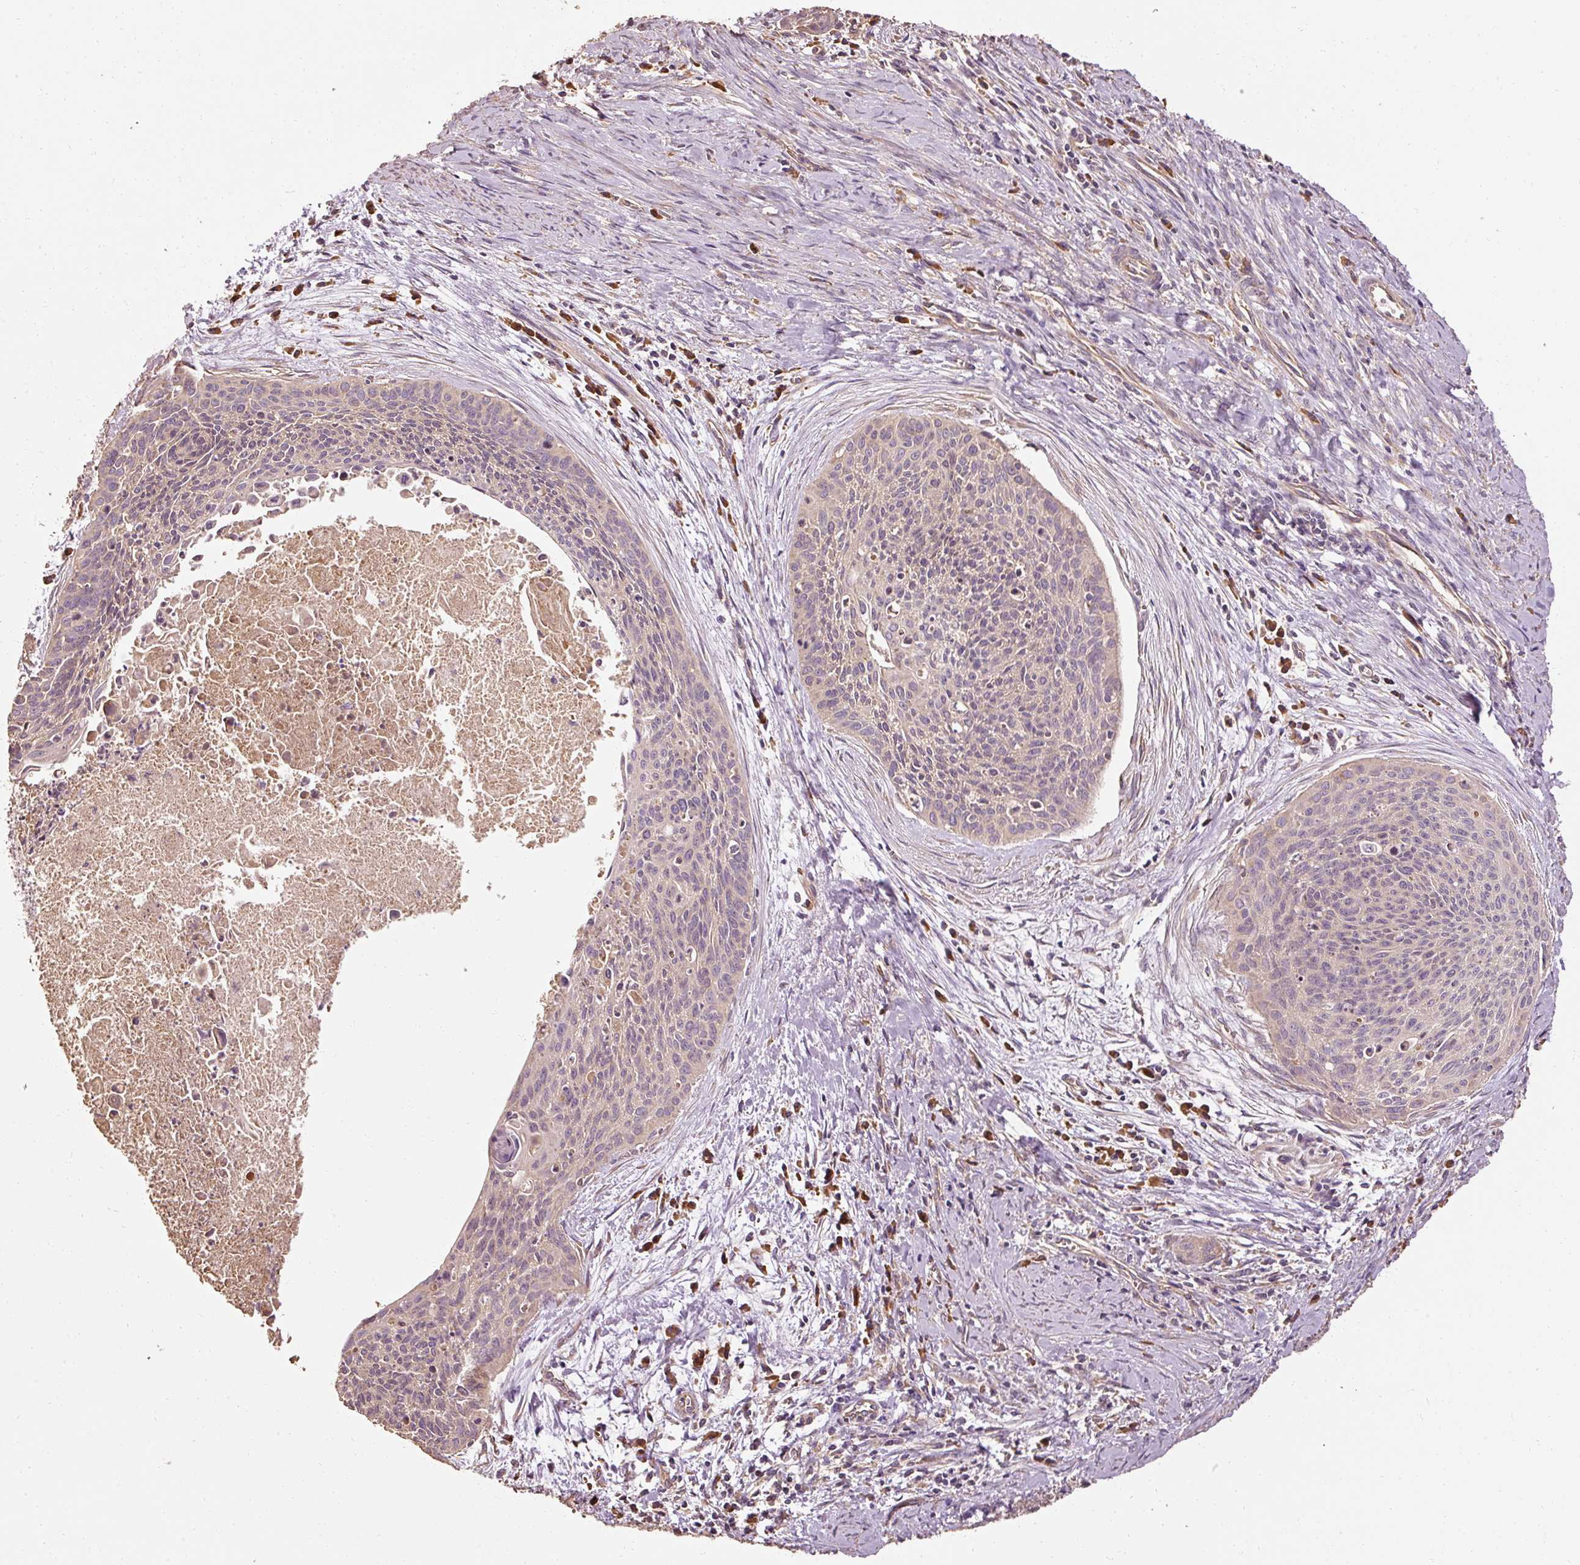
{"staining": {"intensity": "weak", "quantity": "<25%", "location": "cytoplasmic/membranous"}, "tissue": "cervical cancer", "cell_type": "Tumor cells", "image_type": "cancer", "snomed": [{"axis": "morphology", "description": "Squamous cell carcinoma, NOS"}, {"axis": "topography", "description": "Cervix"}], "caption": "Cervical squamous cell carcinoma stained for a protein using IHC demonstrates no positivity tumor cells.", "gene": "EFHC1", "patient": {"sex": "female", "age": 55}}